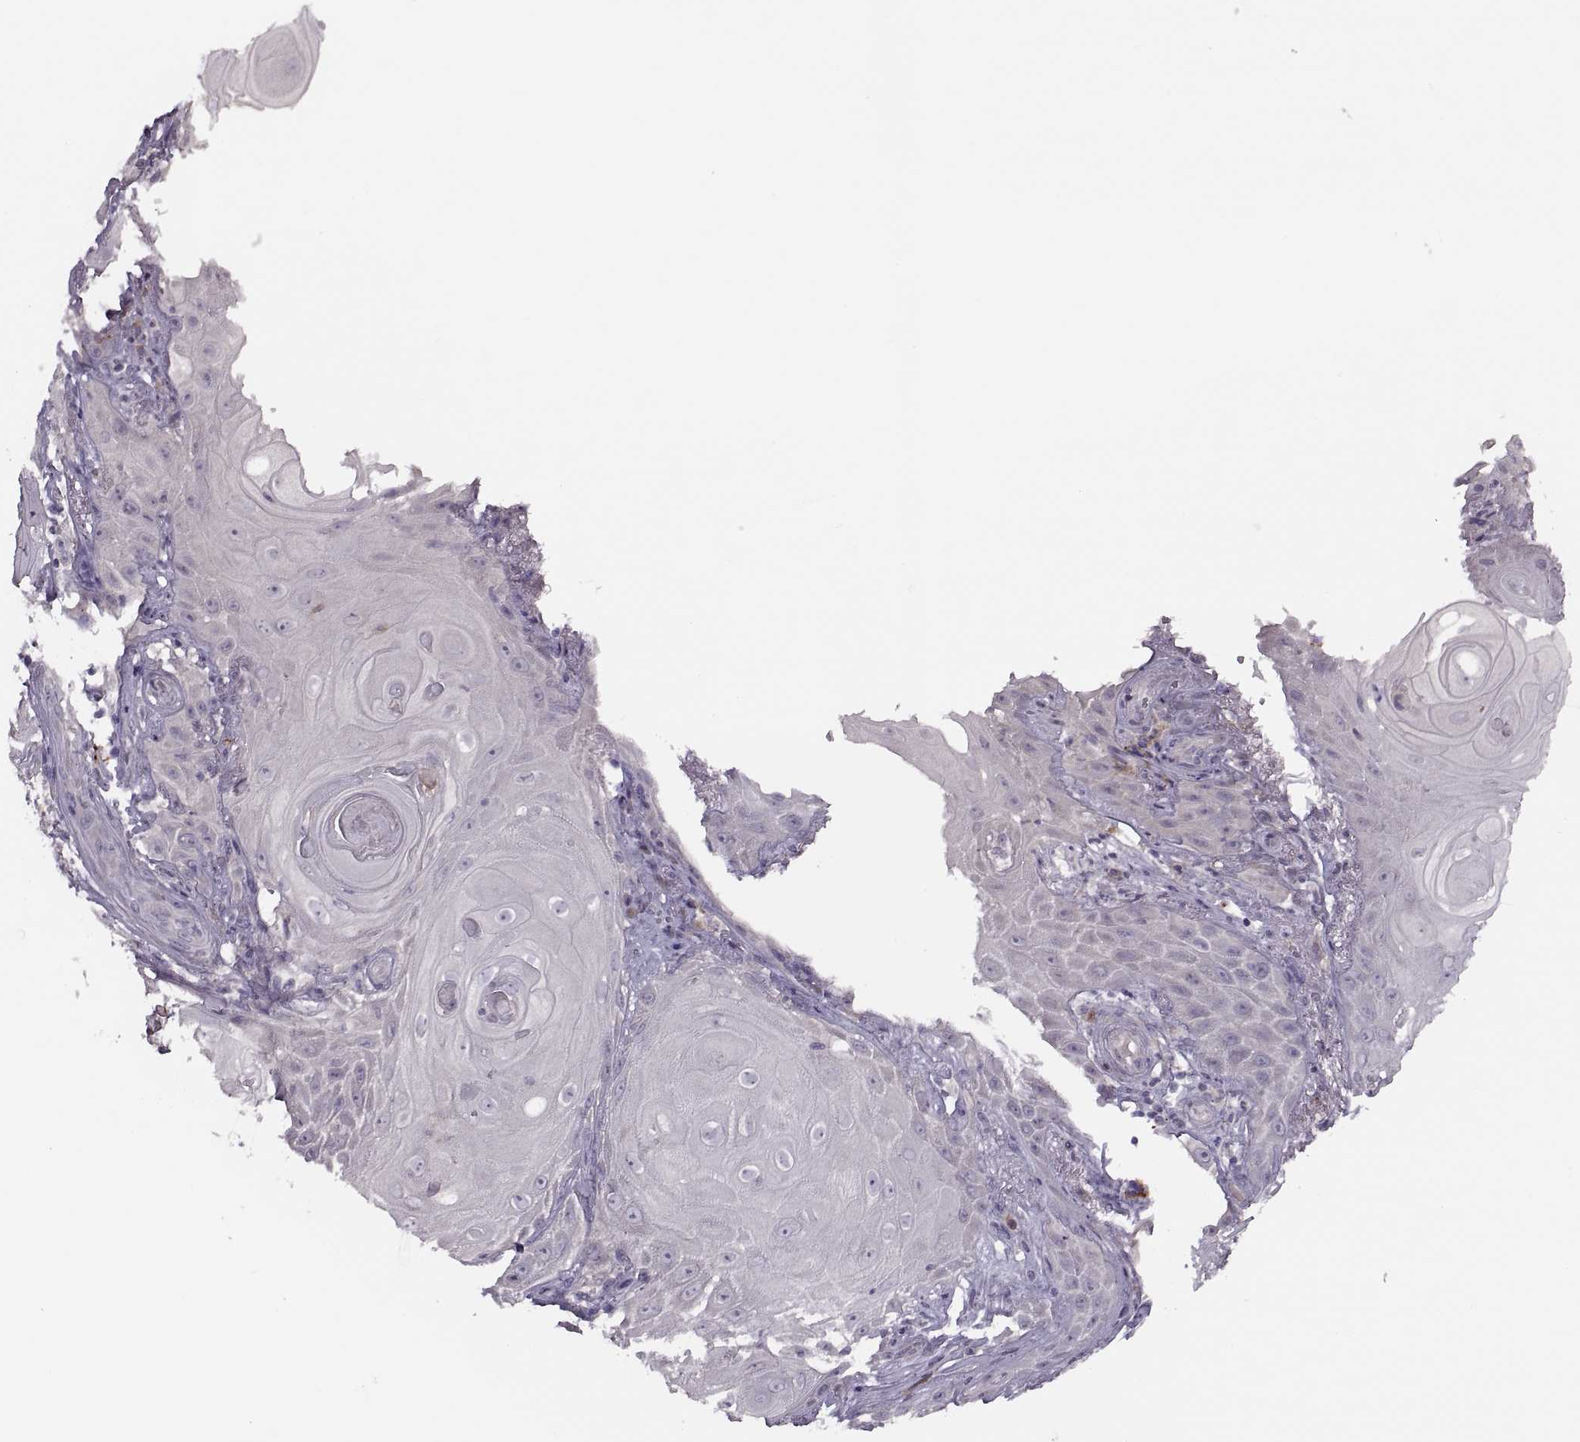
{"staining": {"intensity": "negative", "quantity": "none", "location": "none"}, "tissue": "skin cancer", "cell_type": "Tumor cells", "image_type": "cancer", "snomed": [{"axis": "morphology", "description": "Squamous cell carcinoma, NOS"}, {"axis": "topography", "description": "Skin"}], "caption": "This is an immunohistochemistry image of skin cancer. There is no expression in tumor cells.", "gene": "H2AP", "patient": {"sex": "male", "age": 62}}